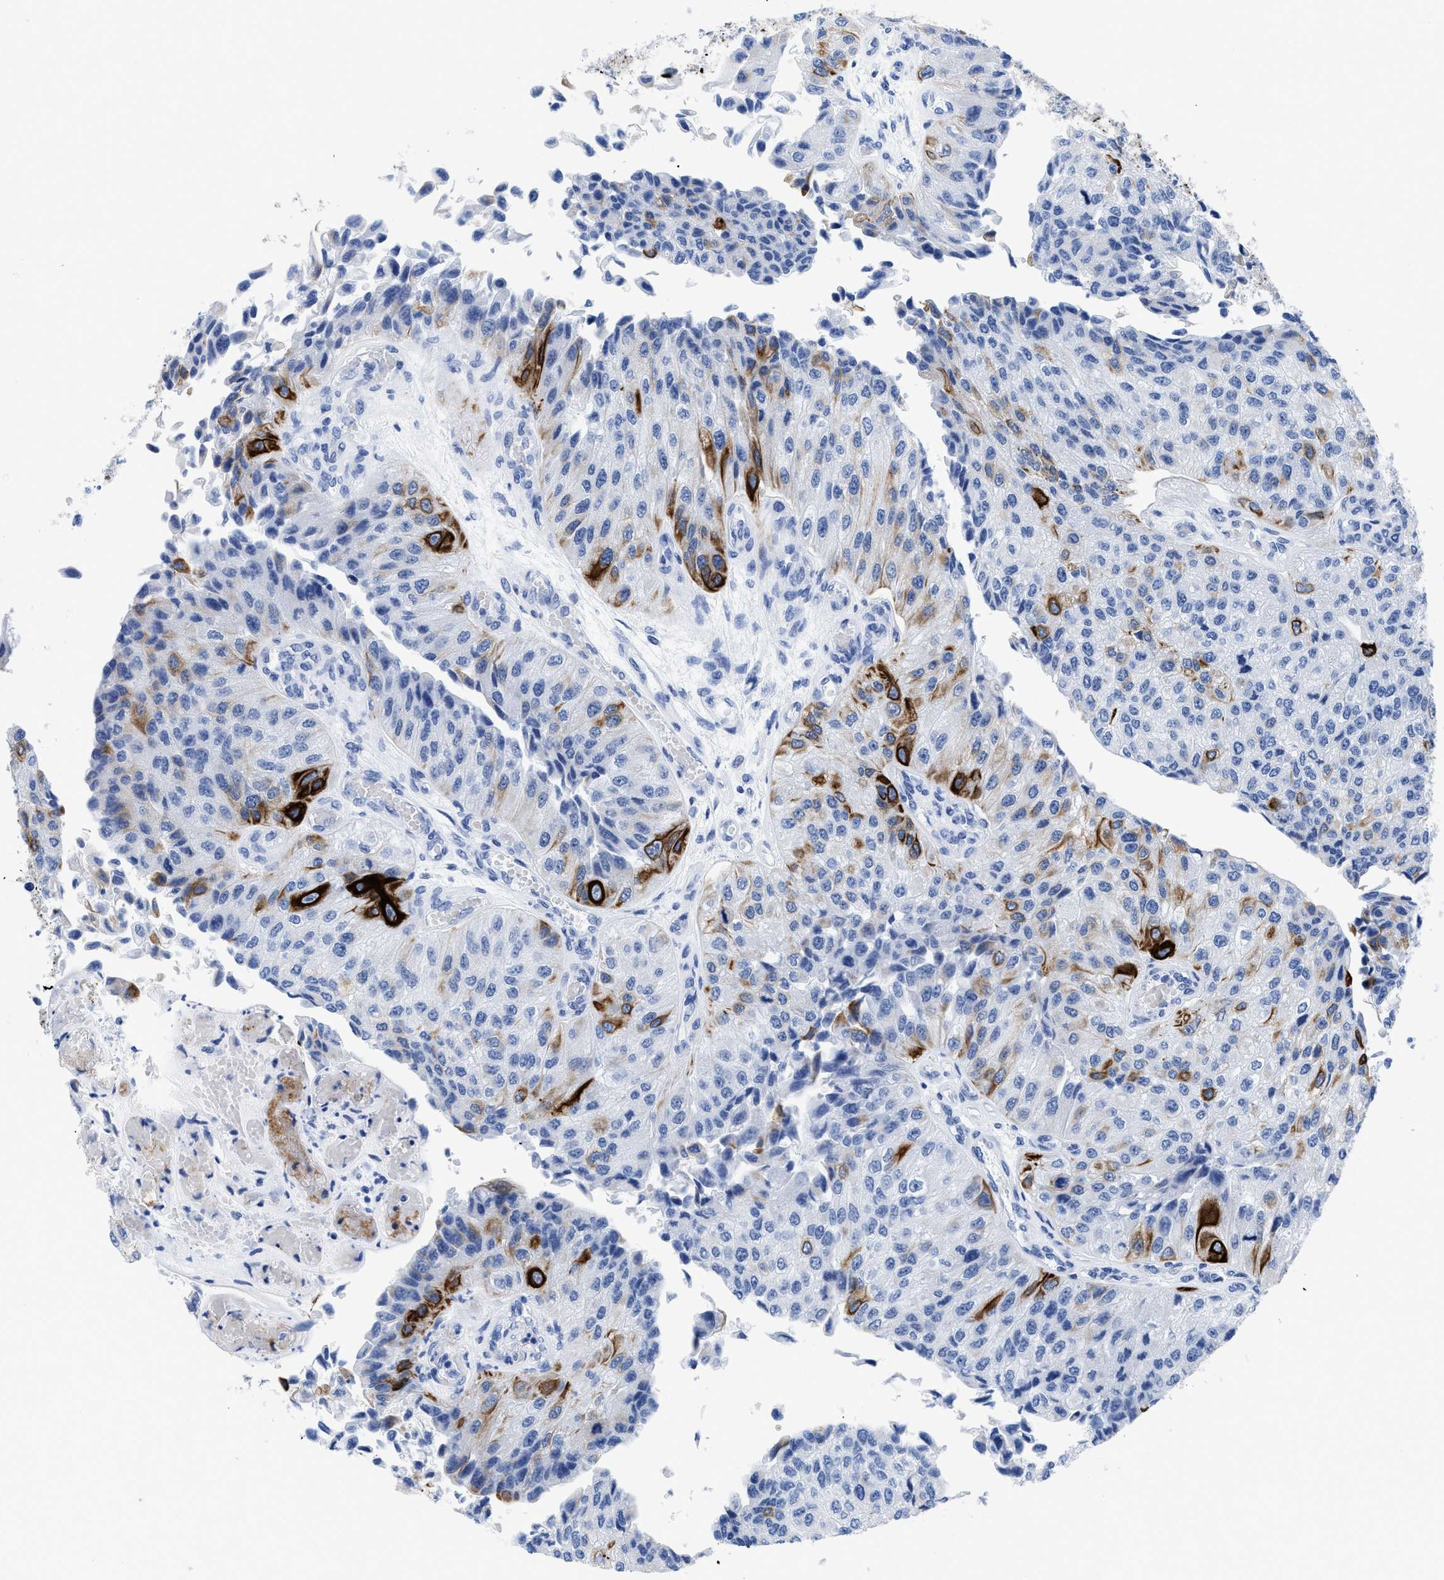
{"staining": {"intensity": "strong", "quantity": "<25%", "location": "cytoplasmic/membranous"}, "tissue": "urothelial cancer", "cell_type": "Tumor cells", "image_type": "cancer", "snomed": [{"axis": "morphology", "description": "Urothelial carcinoma, High grade"}, {"axis": "topography", "description": "Kidney"}, {"axis": "topography", "description": "Urinary bladder"}], "caption": "Brown immunohistochemical staining in urothelial cancer exhibits strong cytoplasmic/membranous positivity in about <25% of tumor cells.", "gene": "DUSP26", "patient": {"sex": "male", "age": 77}}